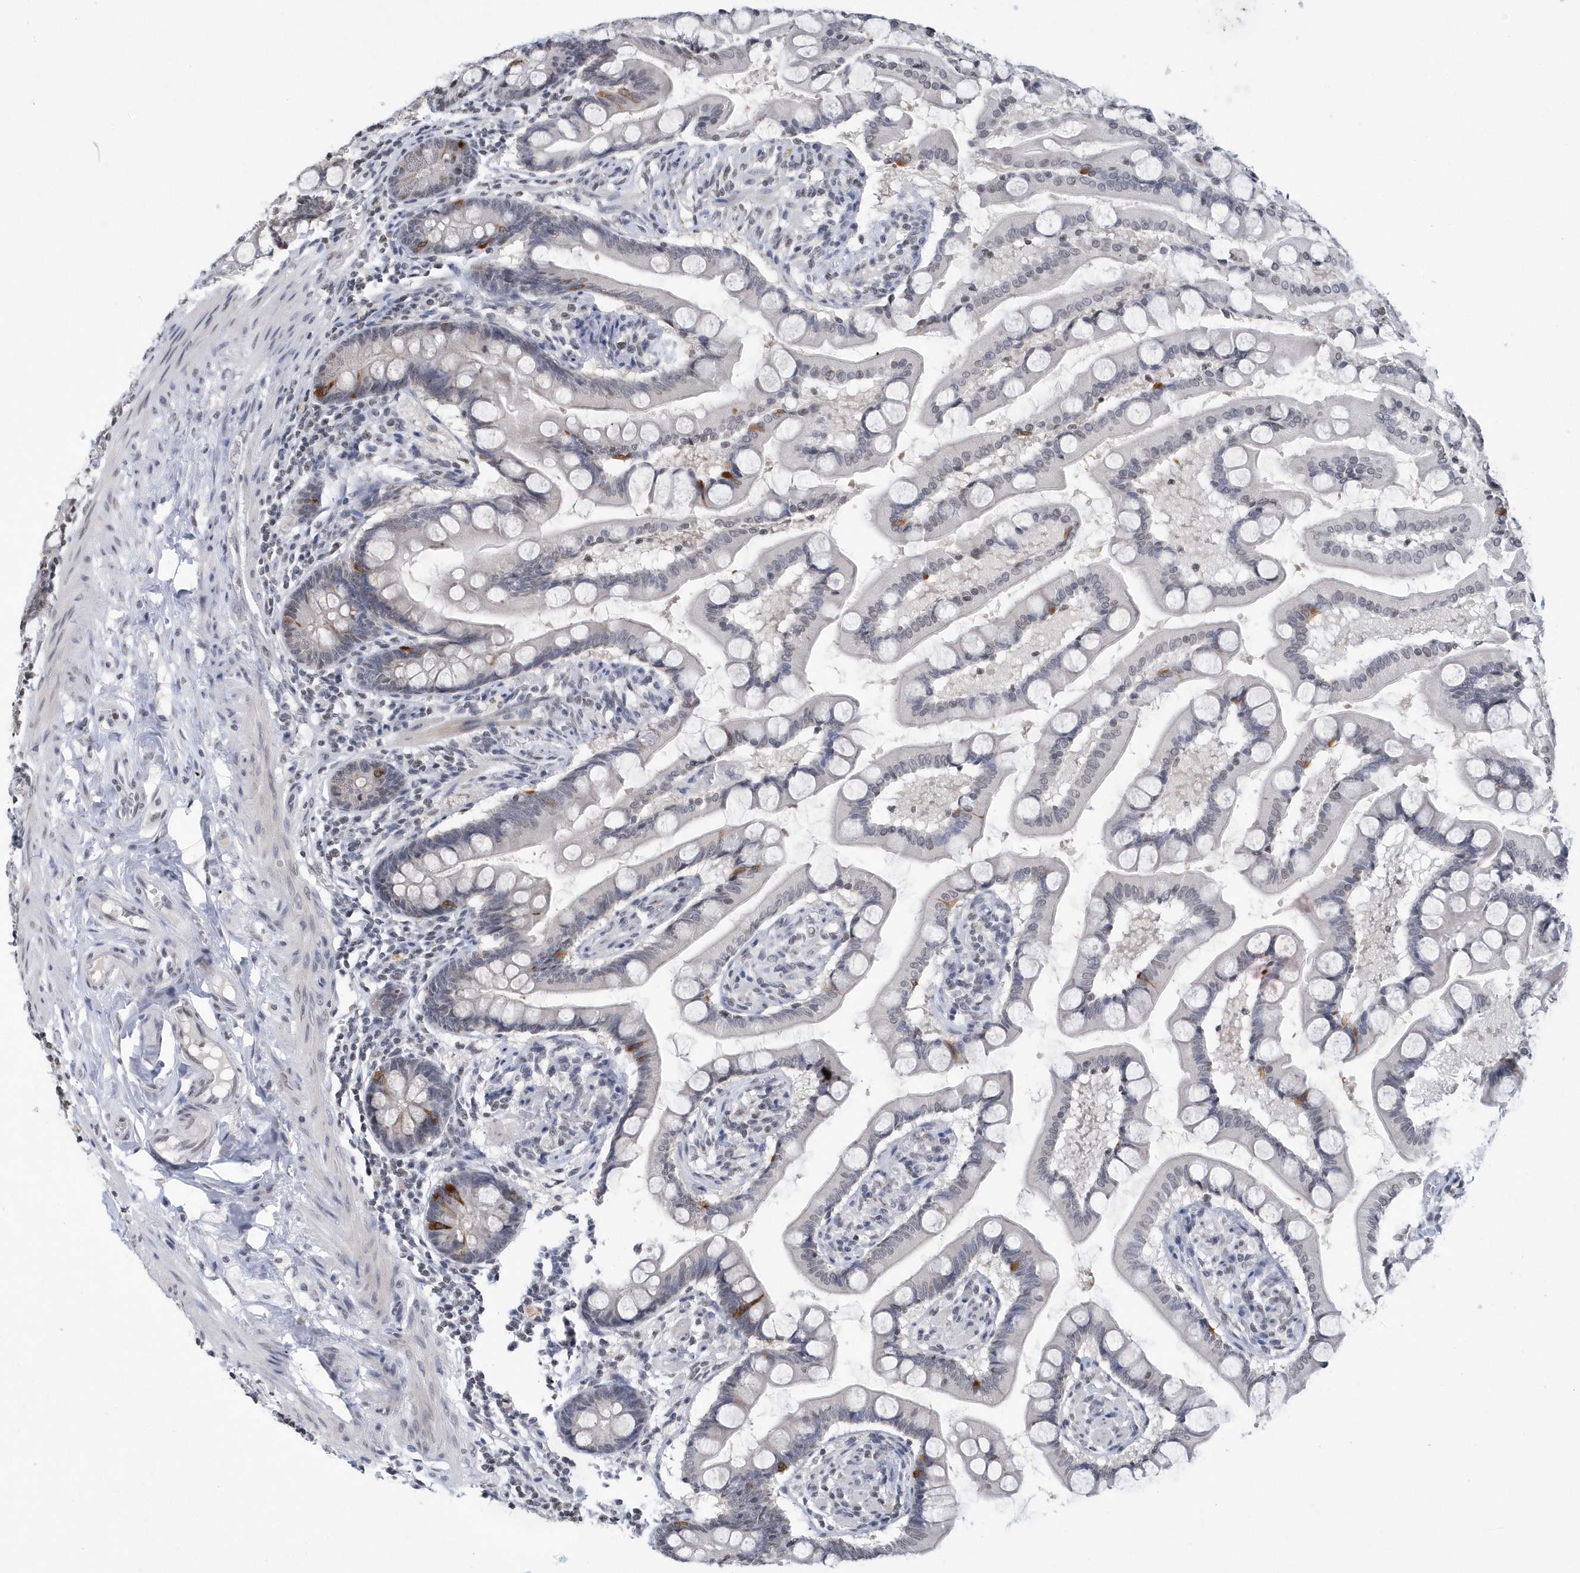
{"staining": {"intensity": "strong", "quantity": "<25%", "location": "cytoplasmic/membranous"}, "tissue": "small intestine", "cell_type": "Glandular cells", "image_type": "normal", "snomed": [{"axis": "morphology", "description": "Normal tissue, NOS"}, {"axis": "topography", "description": "Small intestine"}], "caption": "A histopathology image showing strong cytoplasmic/membranous staining in approximately <25% of glandular cells in unremarkable small intestine, as visualized by brown immunohistochemical staining.", "gene": "VWA5B2", "patient": {"sex": "male", "age": 41}}